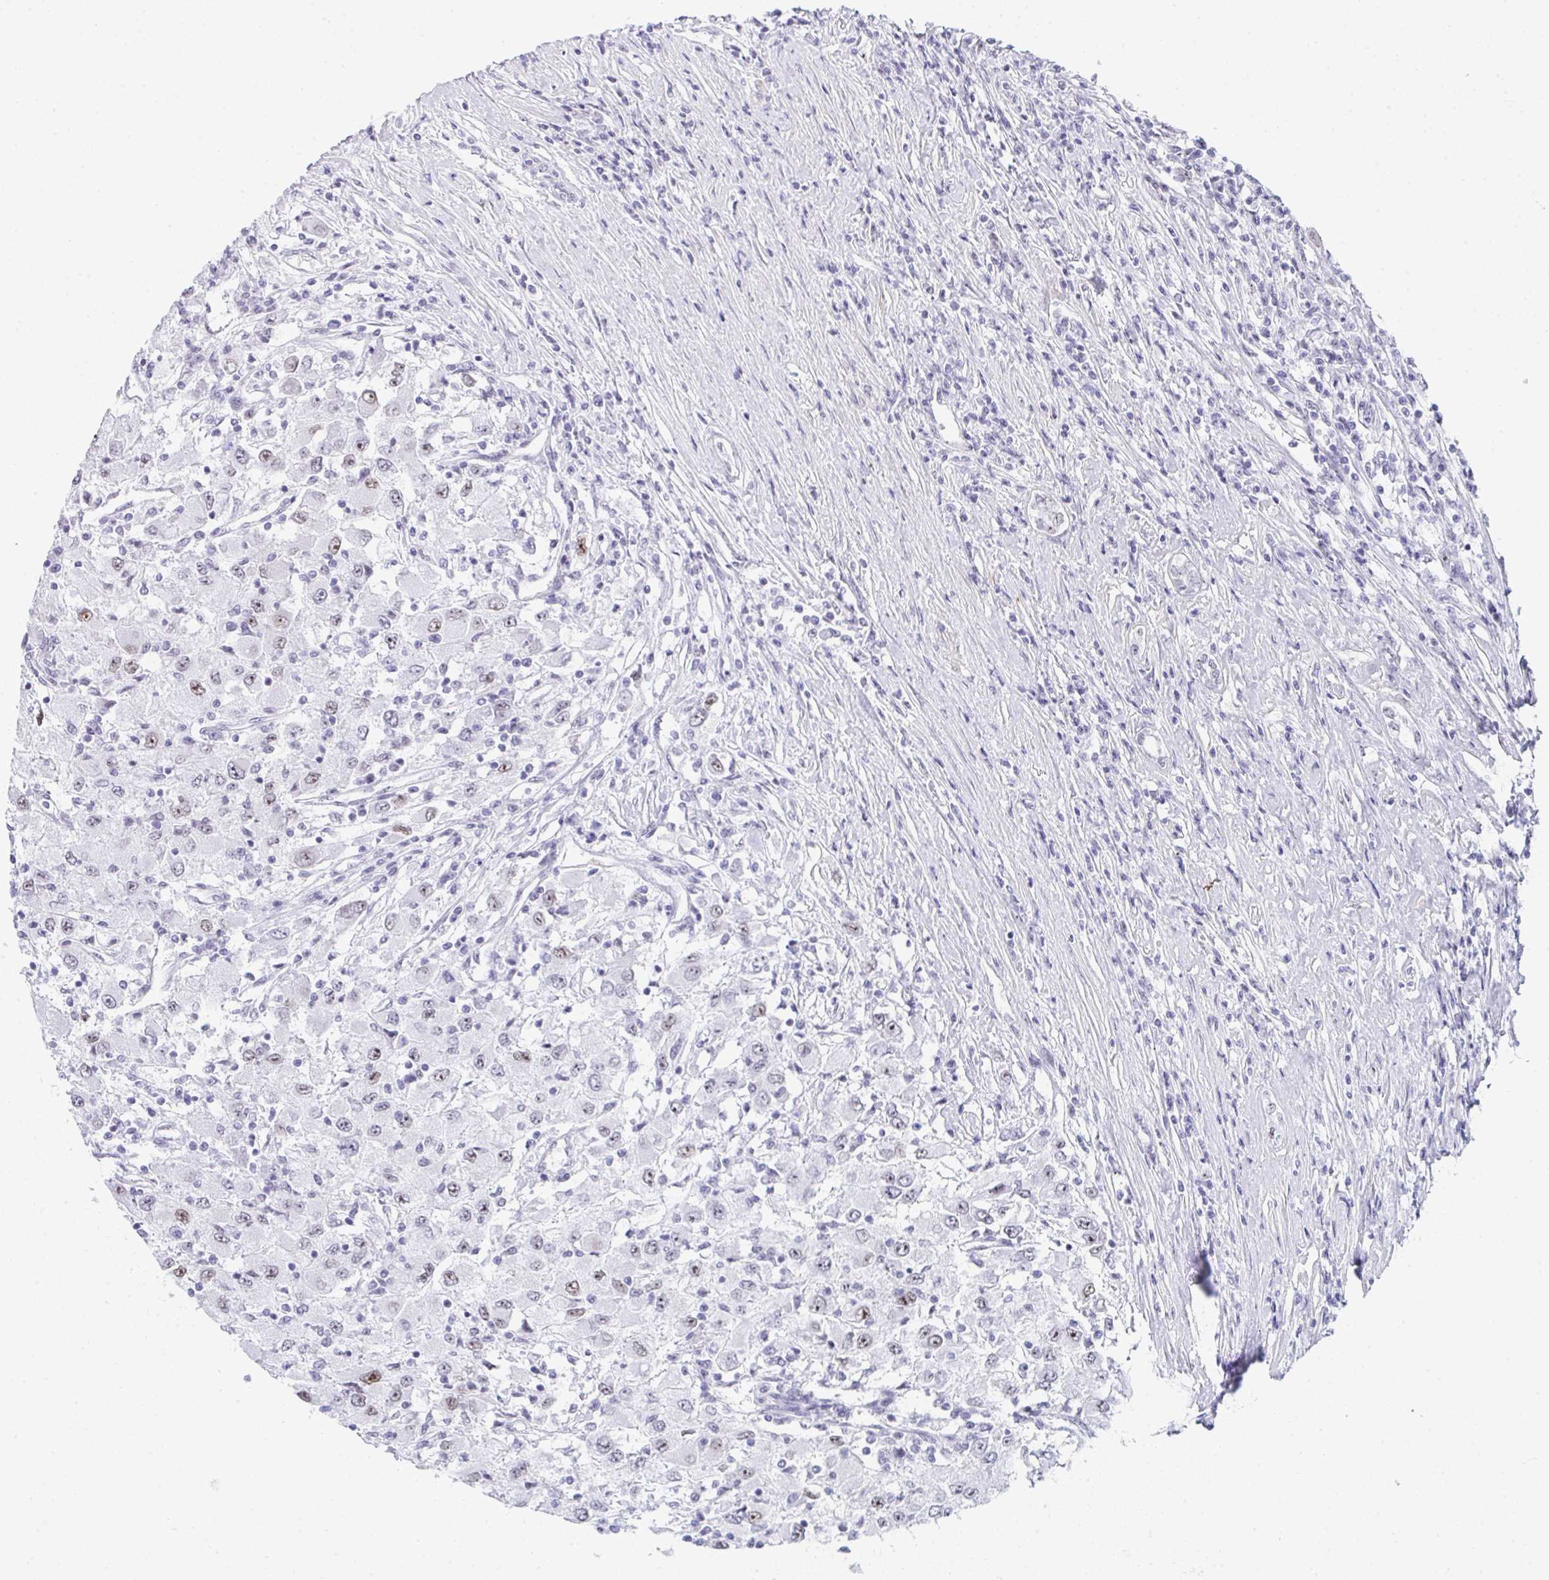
{"staining": {"intensity": "weak", "quantity": "<25%", "location": "nuclear"}, "tissue": "renal cancer", "cell_type": "Tumor cells", "image_type": "cancer", "snomed": [{"axis": "morphology", "description": "Adenocarcinoma, NOS"}, {"axis": "topography", "description": "Kidney"}], "caption": "Immunohistochemical staining of human renal cancer displays no significant positivity in tumor cells.", "gene": "NOP10", "patient": {"sex": "female", "age": 67}}